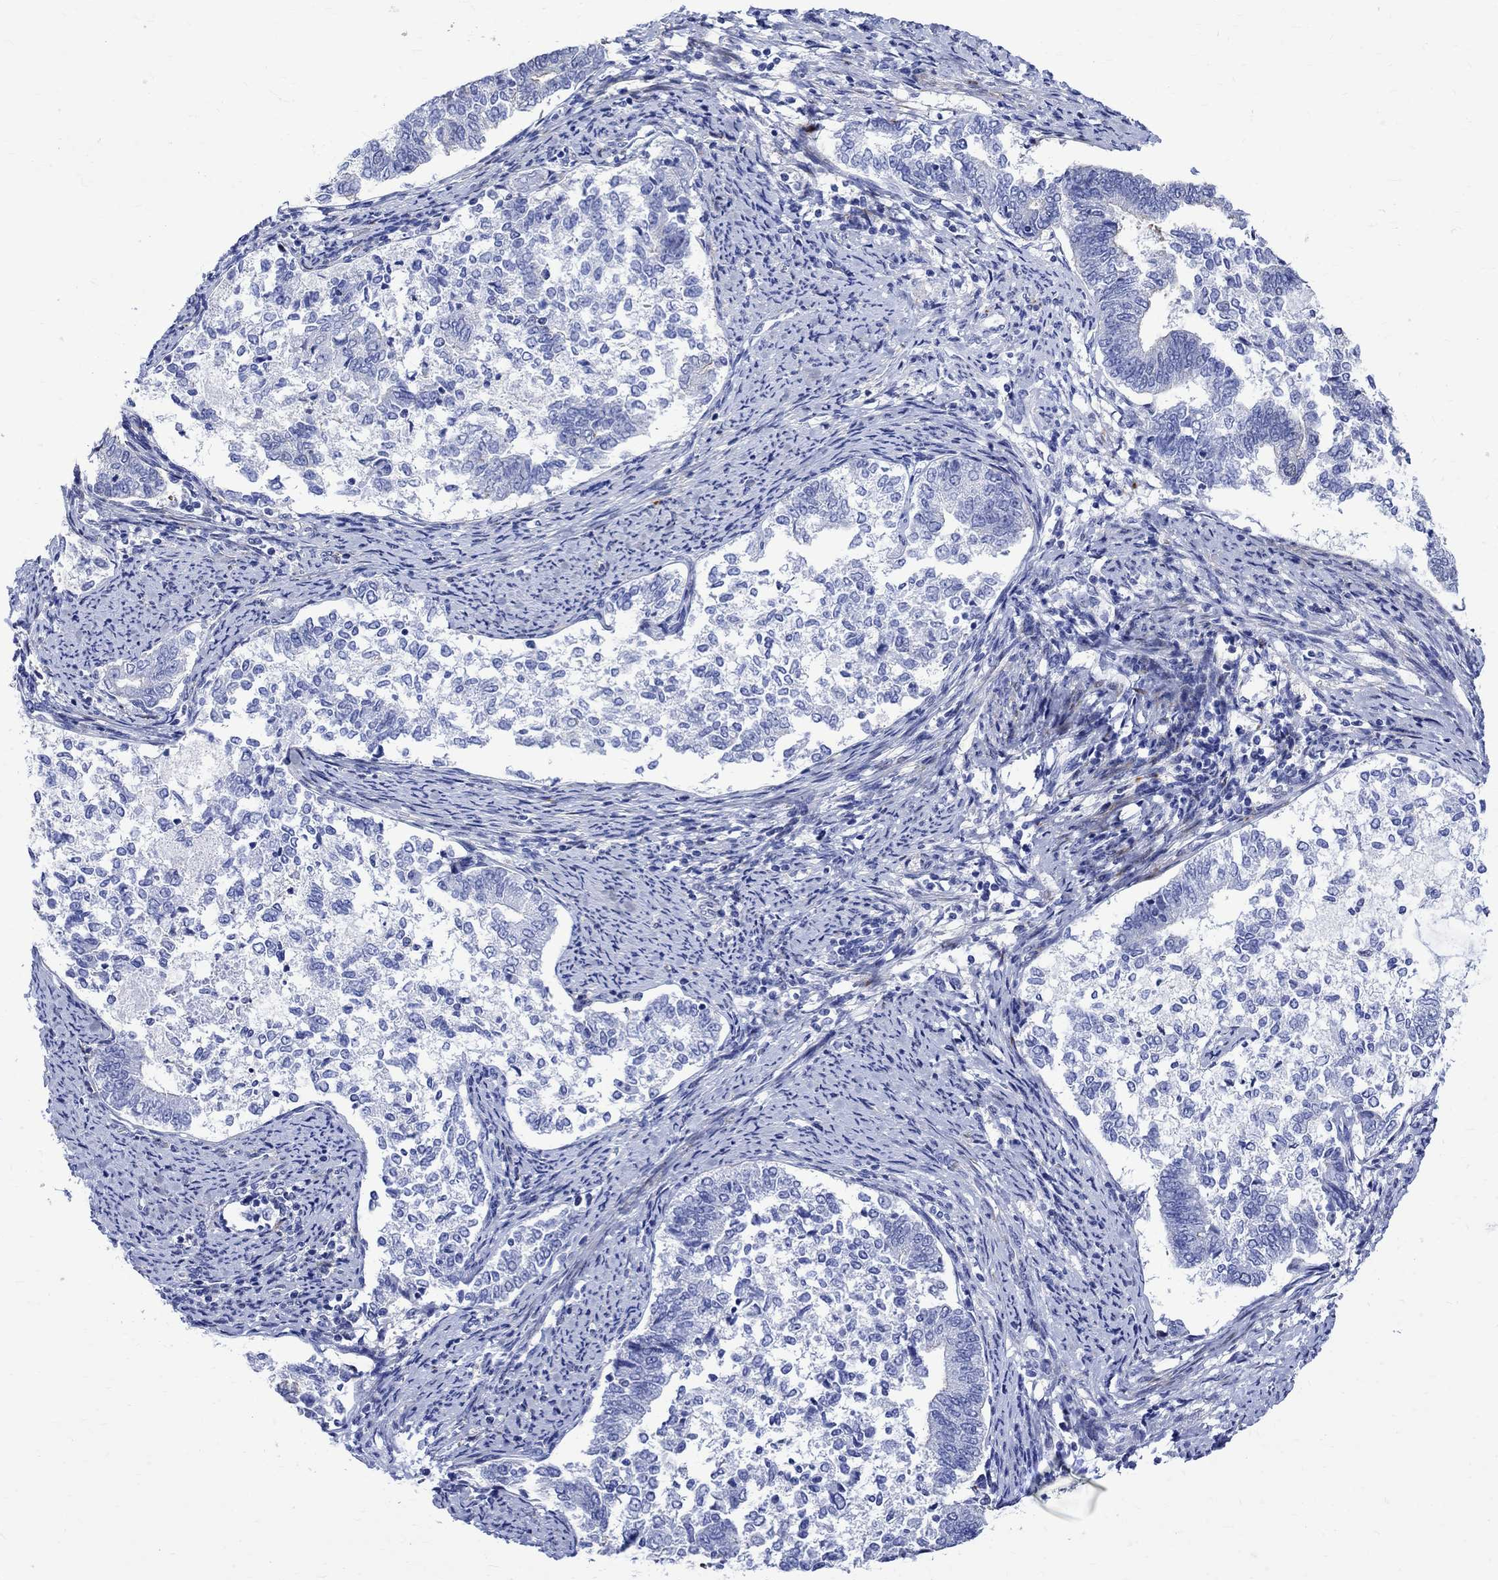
{"staining": {"intensity": "negative", "quantity": "none", "location": "none"}, "tissue": "endometrial cancer", "cell_type": "Tumor cells", "image_type": "cancer", "snomed": [{"axis": "morphology", "description": "Adenocarcinoma, NOS"}, {"axis": "topography", "description": "Endometrium"}], "caption": "Protein analysis of endometrial cancer (adenocarcinoma) shows no significant expression in tumor cells.", "gene": "PARVB", "patient": {"sex": "female", "age": 65}}